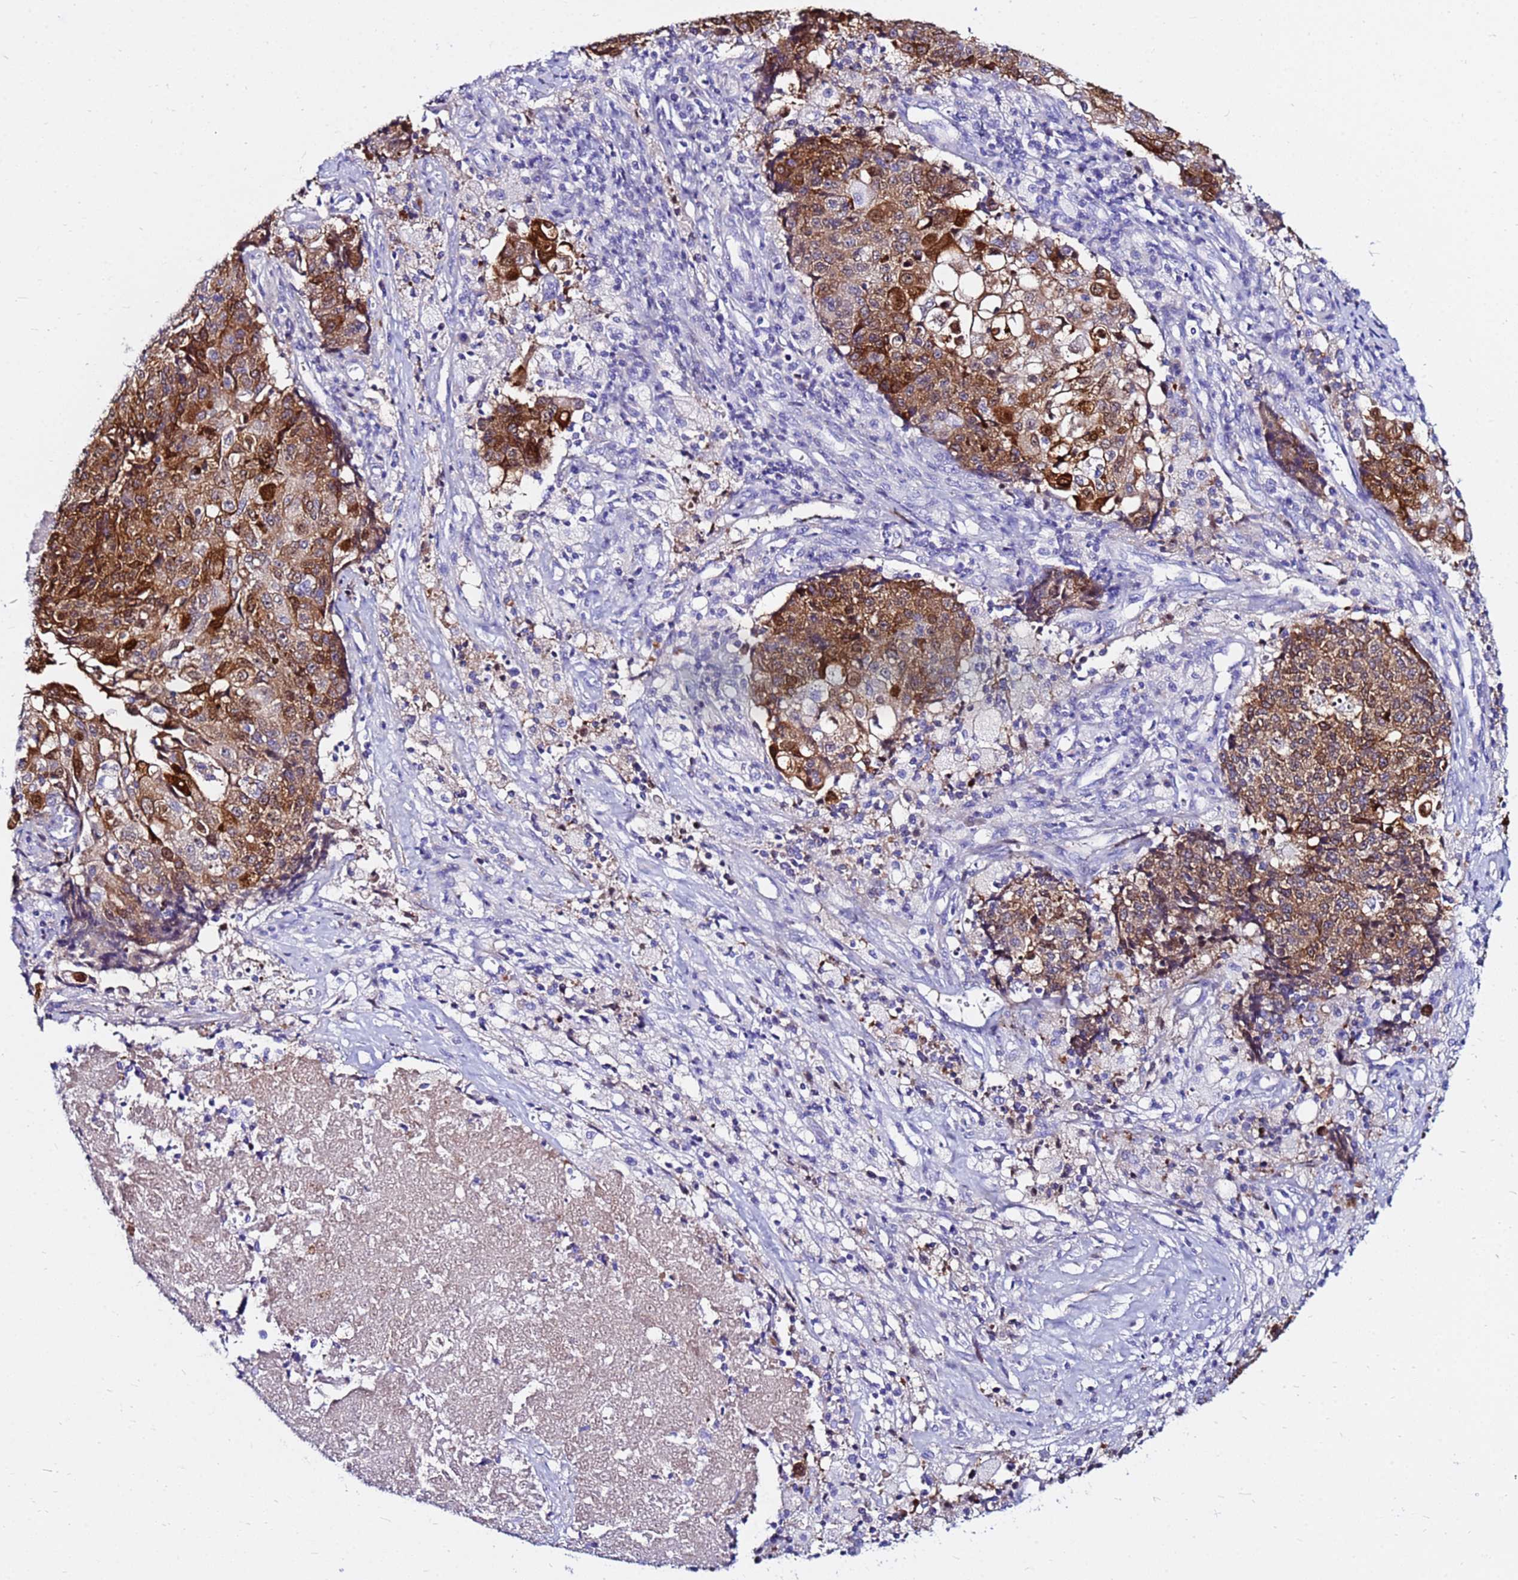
{"staining": {"intensity": "strong", "quantity": ">75%", "location": "cytoplasmic/membranous"}, "tissue": "ovarian cancer", "cell_type": "Tumor cells", "image_type": "cancer", "snomed": [{"axis": "morphology", "description": "Carcinoma, endometroid"}, {"axis": "topography", "description": "Ovary"}], "caption": "Ovarian cancer was stained to show a protein in brown. There is high levels of strong cytoplasmic/membranous staining in about >75% of tumor cells.", "gene": "PPP1R14C", "patient": {"sex": "female", "age": 42}}